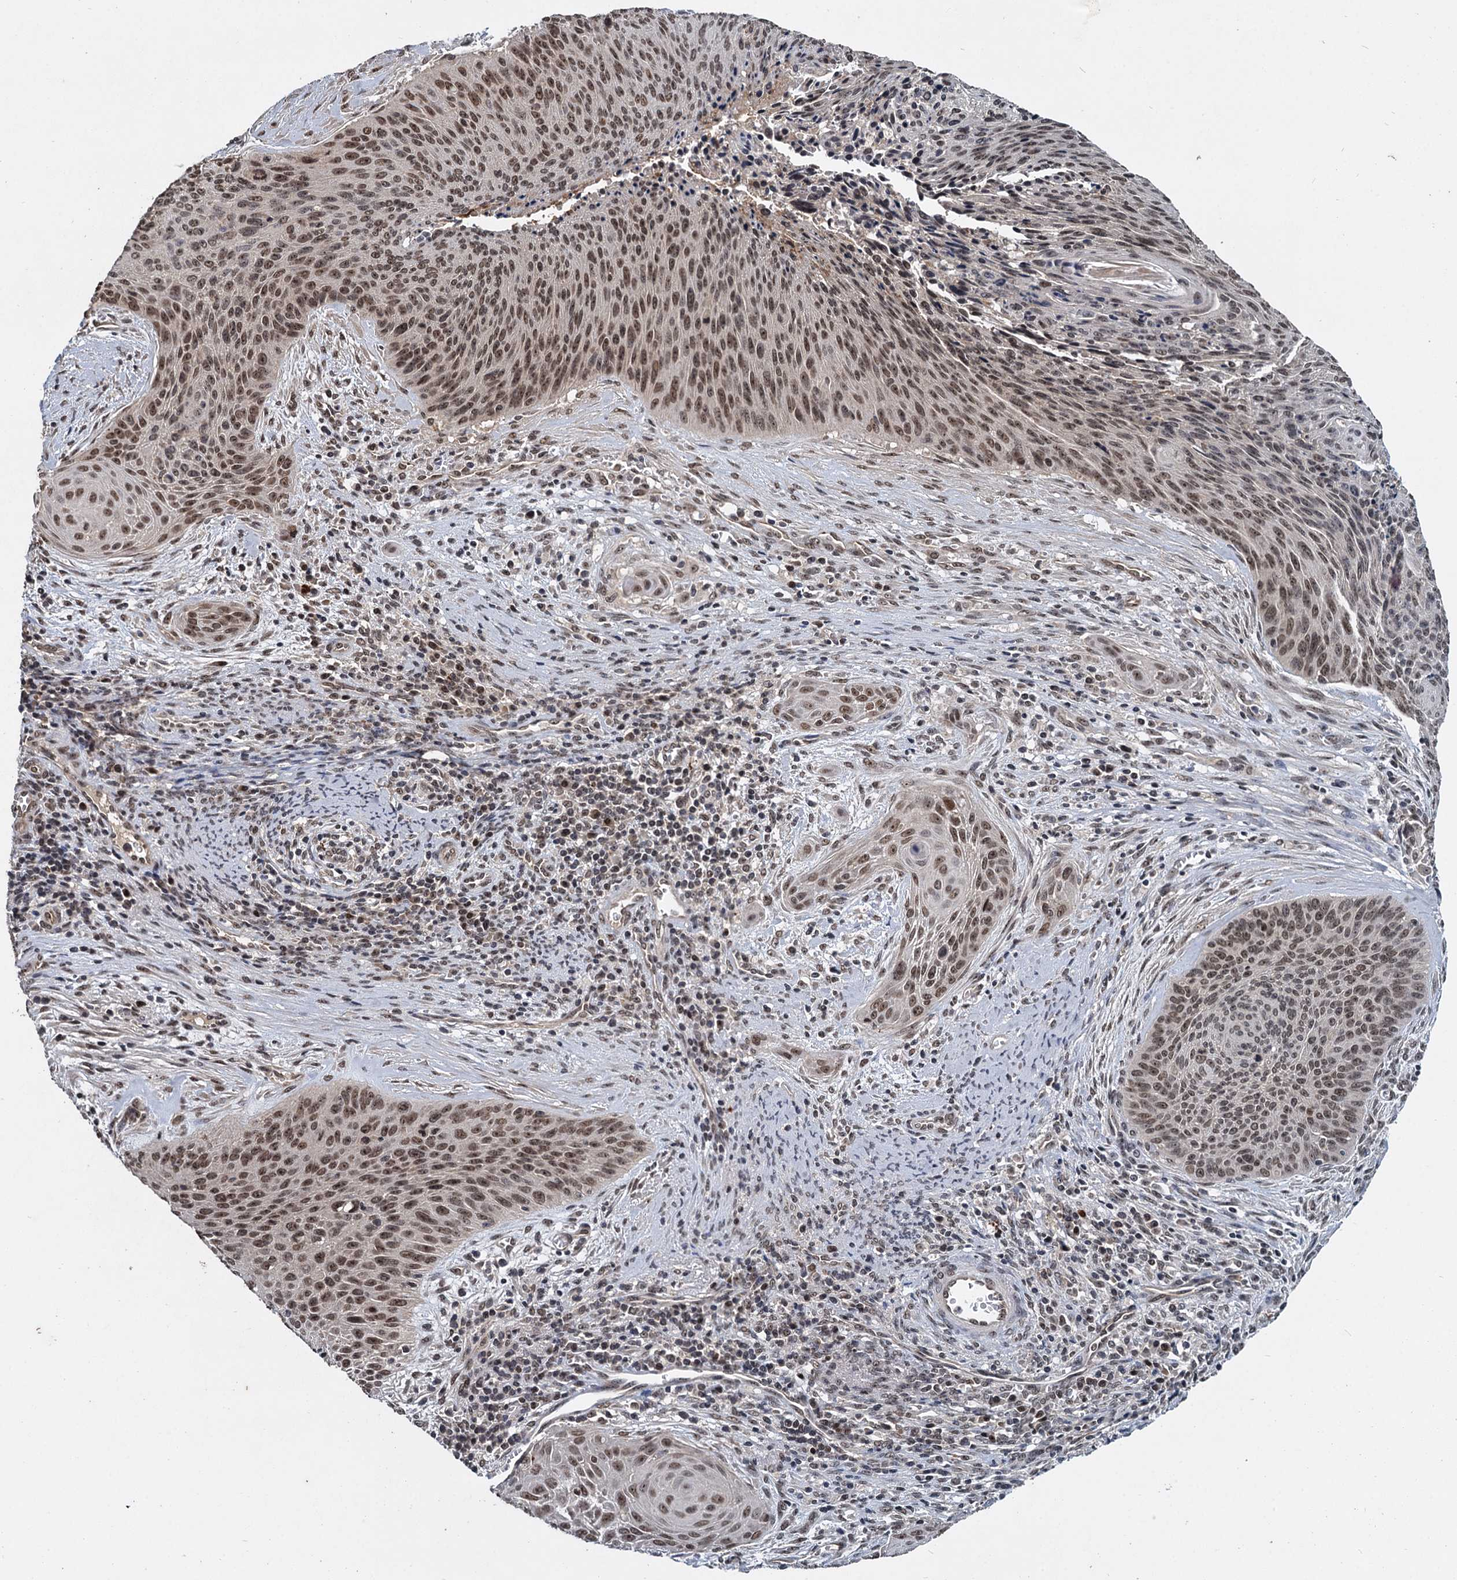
{"staining": {"intensity": "weak", "quantity": "25%-75%", "location": "nuclear"}, "tissue": "cervical cancer", "cell_type": "Tumor cells", "image_type": "cancer", "snomed": [{"axis": "morphology", "description": "Squamous cell carcinoma, NOS"}, {"axis": "topography", "description": "Cervix"}], "caption": "About 25%-75% of tumor cells in human cervical cancer (squamous cell carcinoma) display weak nuclear protein positivity as visualized by brown immunohistochemical staining.", "gene": "FAM216B", "patient": {"sex": "female", "age": 55}}